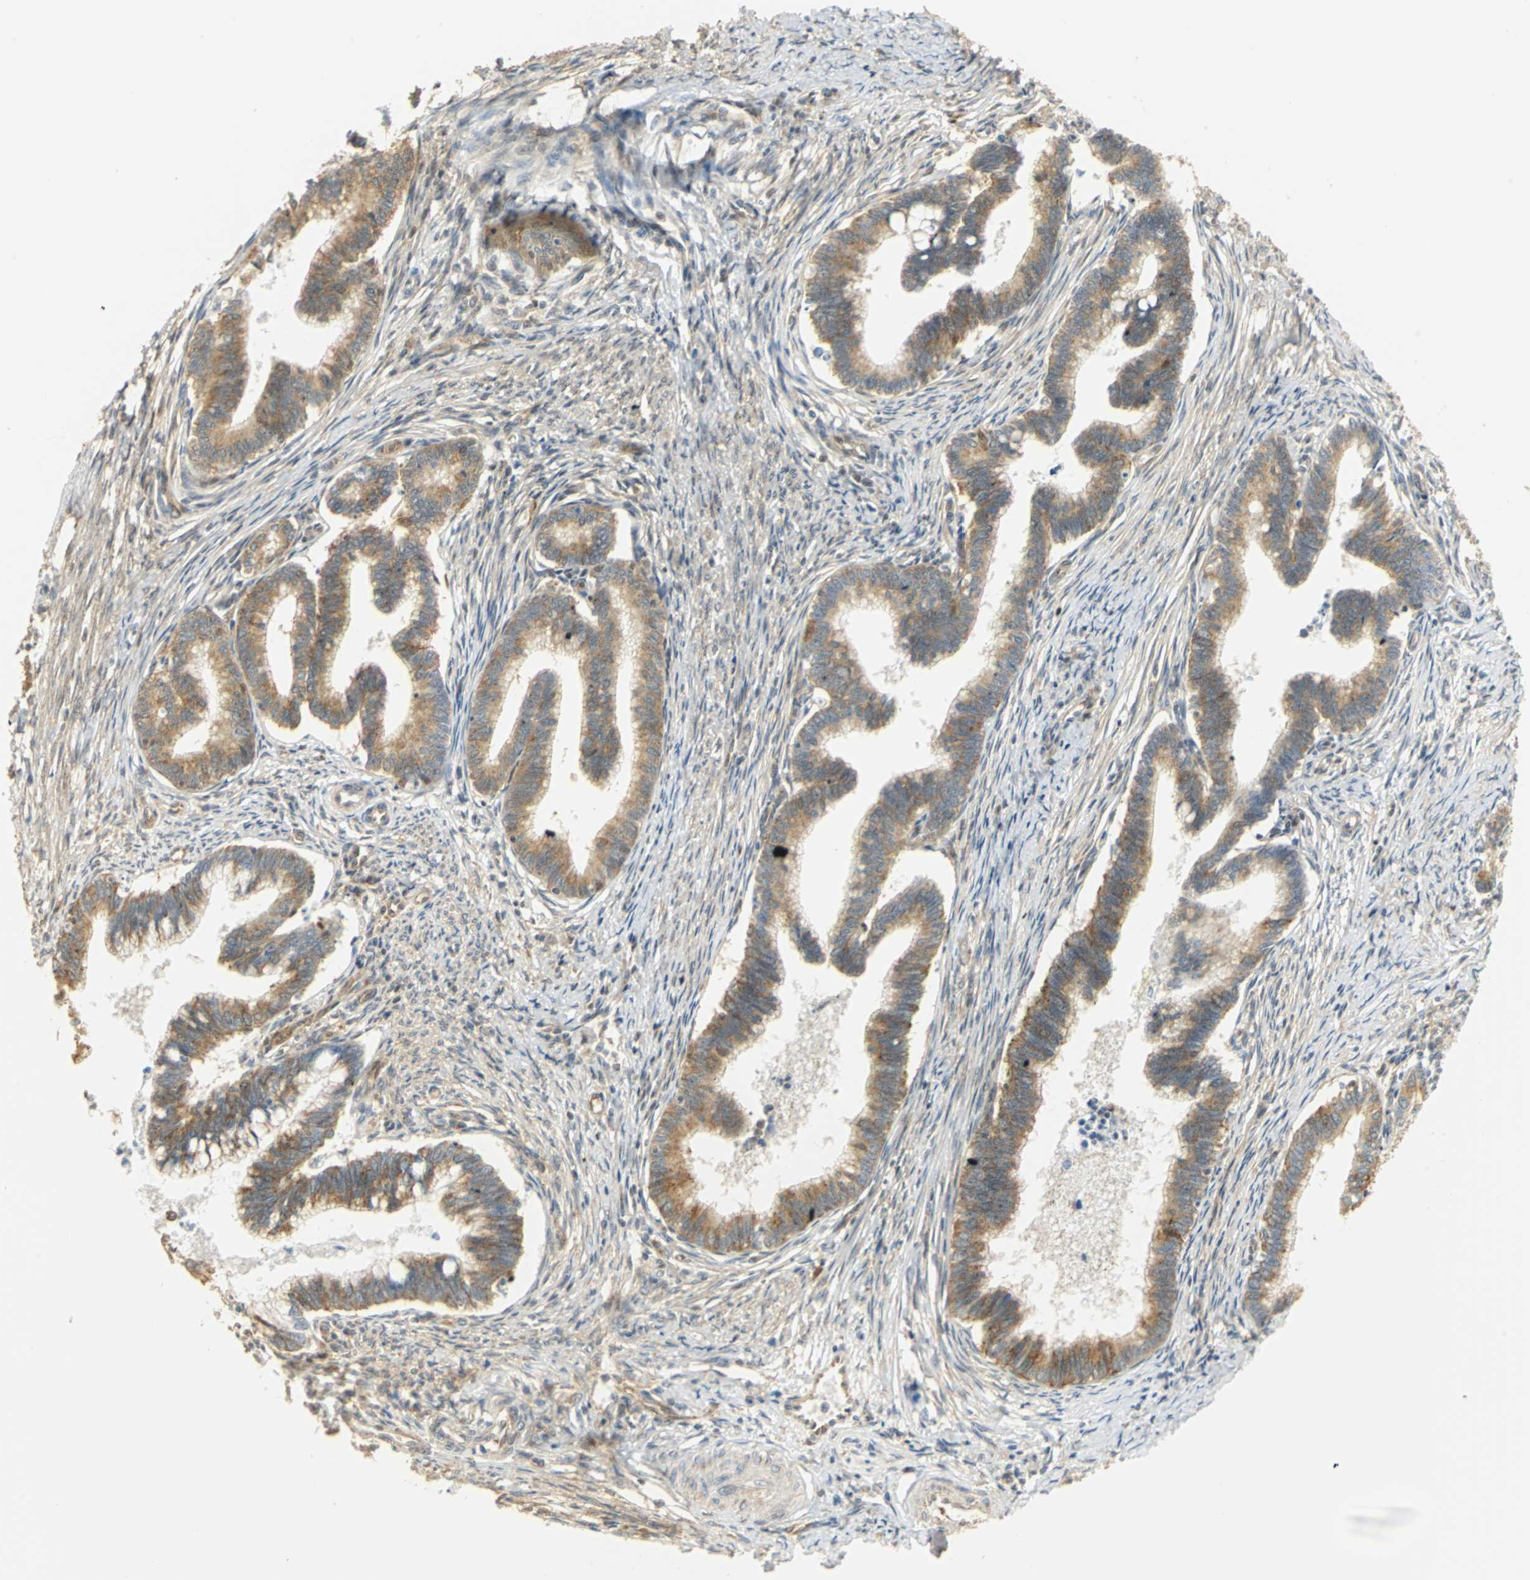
{"staining": {"intensity": "moderate", "quantity": "25%-75%", "location": "cytoplasmic/membranous"}, "tissue": "cervical cancer", "cell_type": "Tumor cells", "image_type": "cancer", "snomed": [{"axis": "morphology", "description": "Adenocarcinoma, NOS"}, {"axis": "topography", "description": "Cervix"}], "caption": "A photomicrograph of adenocarcinoma (cervical) stained for a protein exhibits moderate cytoplasmic/membranous brown staining in tumor cells. Immunohistochemistry stains the protein of interest in brown and the nuclei are stained blue.", "gene": "DDX5", "patient": {"sex": "female", "age": 36}}